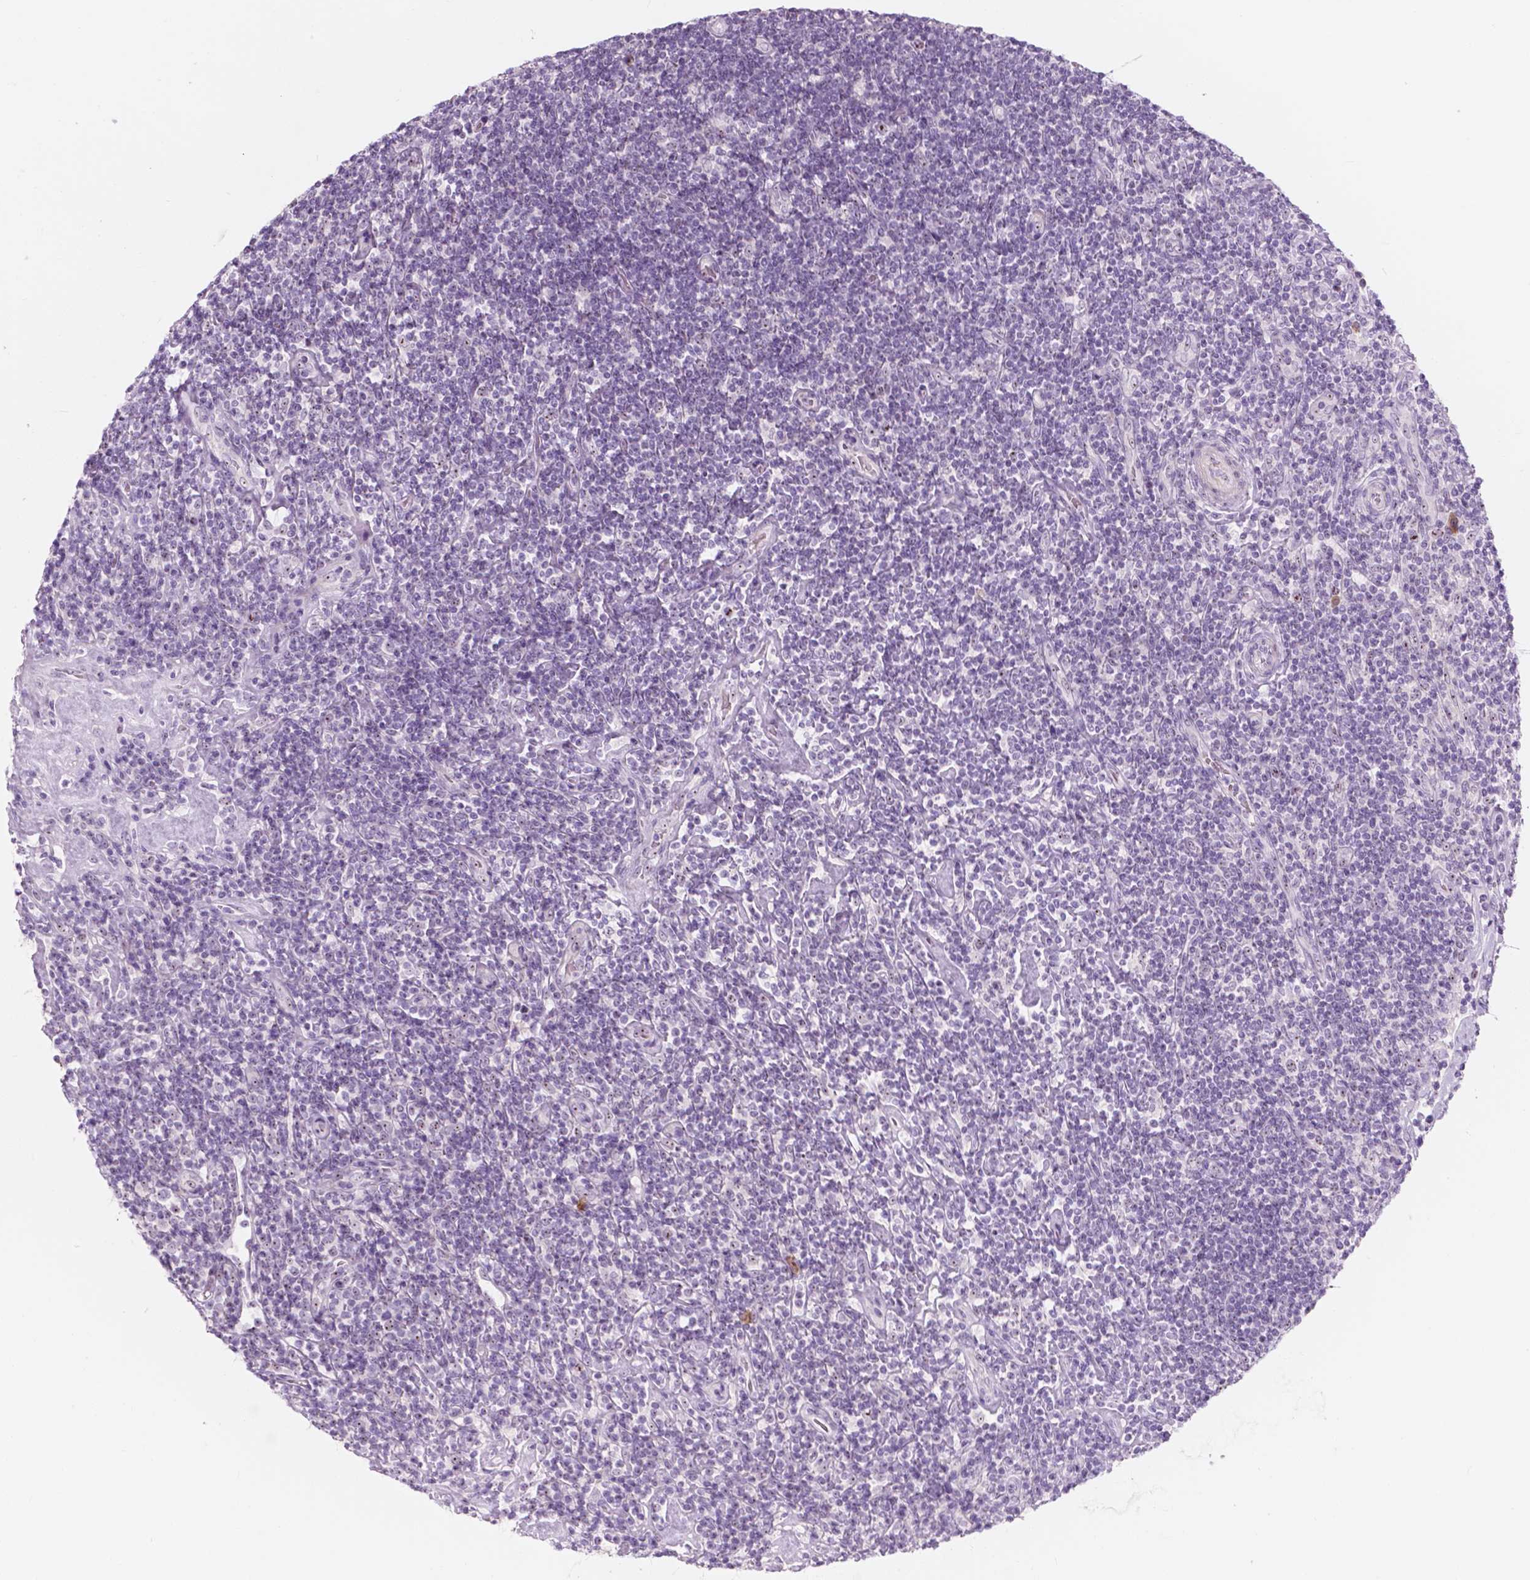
{"staining": {"intensity": "negative", "quantity": "none", "location": "none"}, "tissue": "lymphoma", "cell_type": "Tumor cells", "image_type": "cancer", "snomed": [{"axis": "morphology", "description": "Hodgkin's disease, NOS"}, {"axis": "topography", "description": "Lymph node"}], "caption": "There is no significant expression in tumor cells of lymphoma. (DAB IHC with hematoxylin counter stain).", "gene": "ZNF853", "patient": {"sex": "male", "age": 40}}